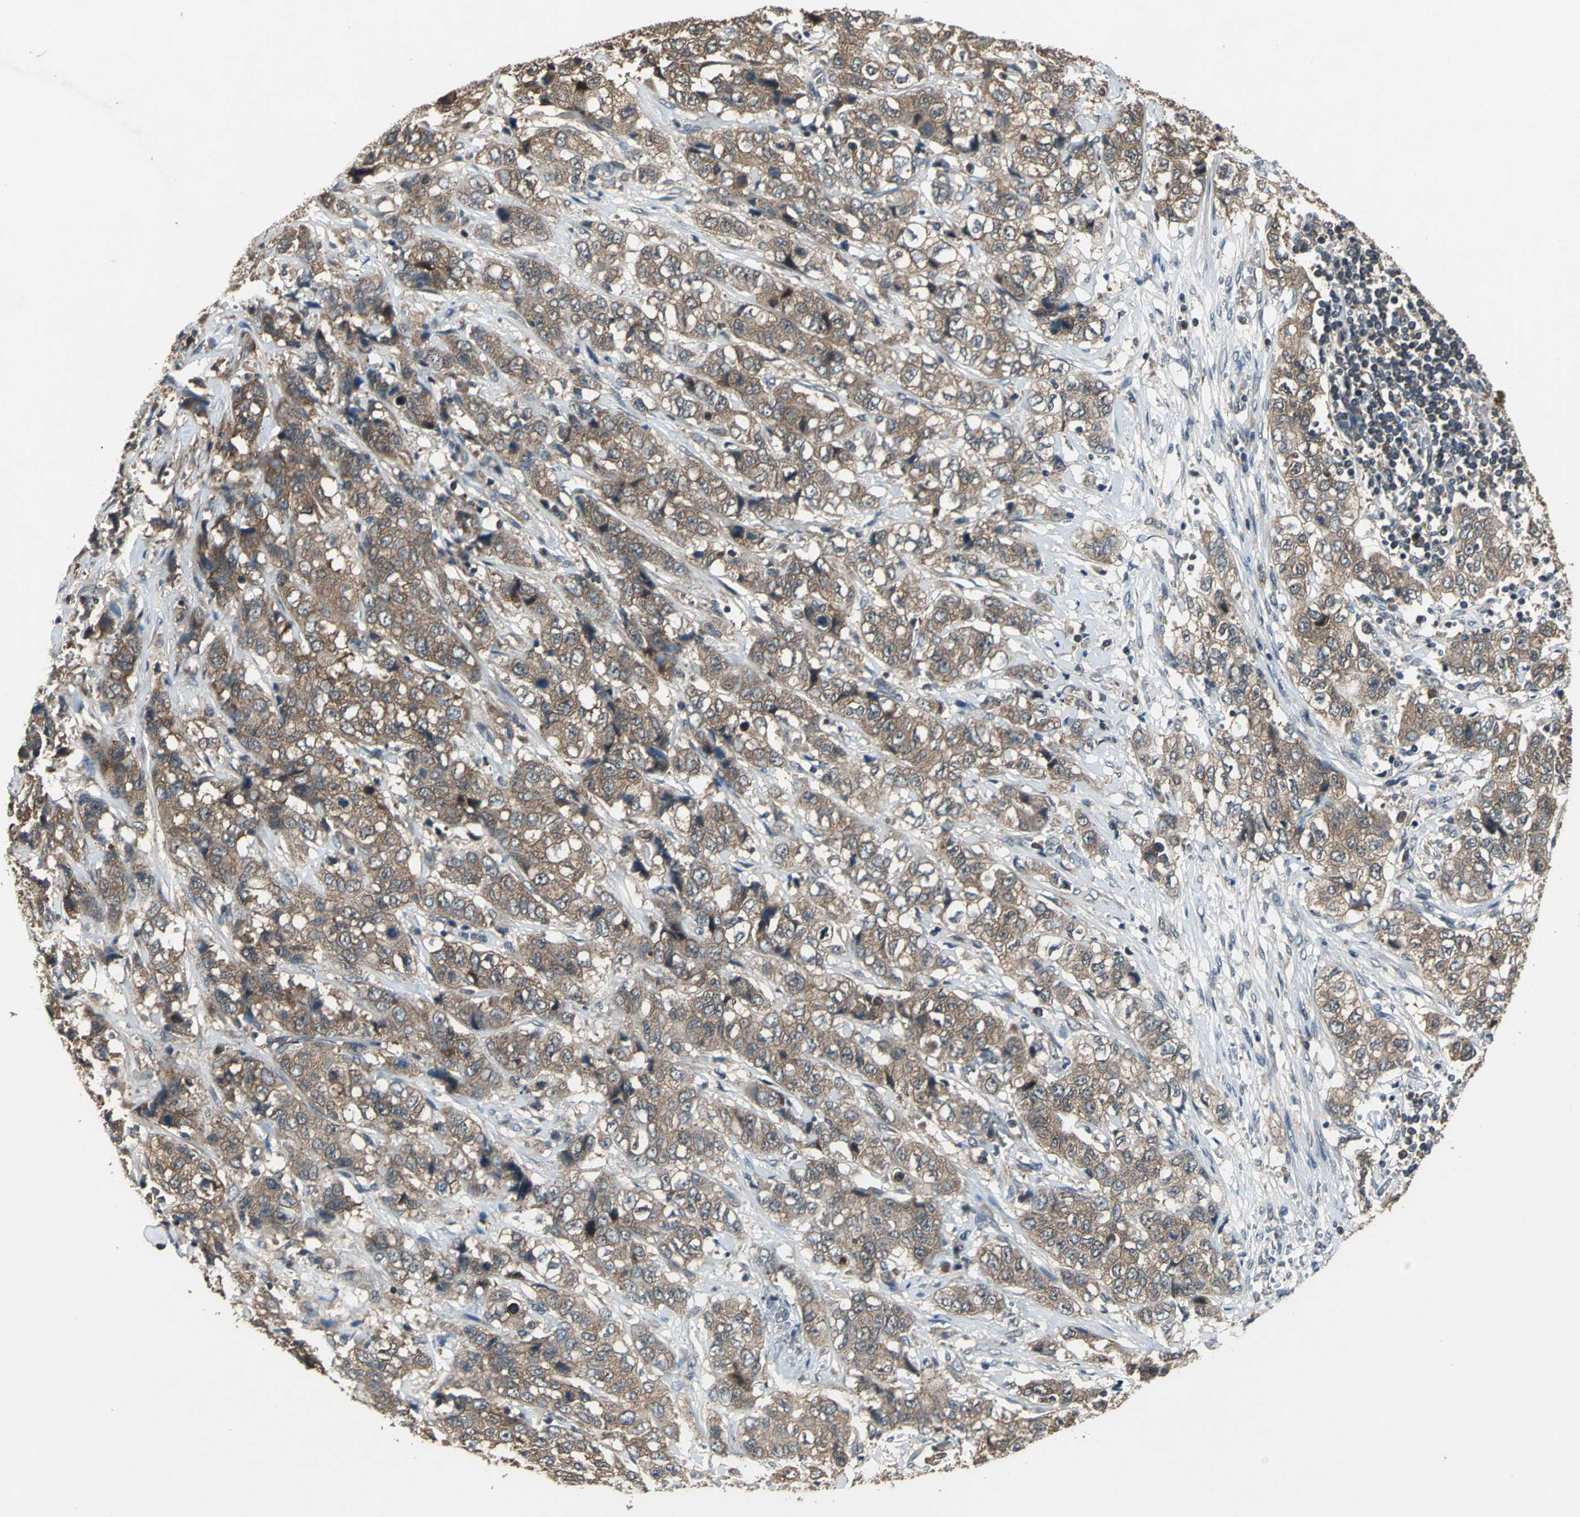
{"staining": {"intensity": "moderate", "quantity": ">75%", "location": "cytoplasmic/membranous"}, "tissue": "stomach cancer", "cell_type": "Tumor cells", "image_type": "cancer", "snomed": [{"axis": "morphology", "description": "Adenocarcinoma, NOS"}, {"axis": "topography", "description": "Stomach"}], "caption": "Immunohistochemistry histopathology image of neoplastic tissue: stomach cancer stained using IHC demonstrates medium levels of moderate protein expression localized specifically in the cytoplasmic/membranous of tumor cells, appearing as a cytoplasmic/membranous brown color.", "gene": "ZNF608", "patient": {"sex": "male", "age": 48}}